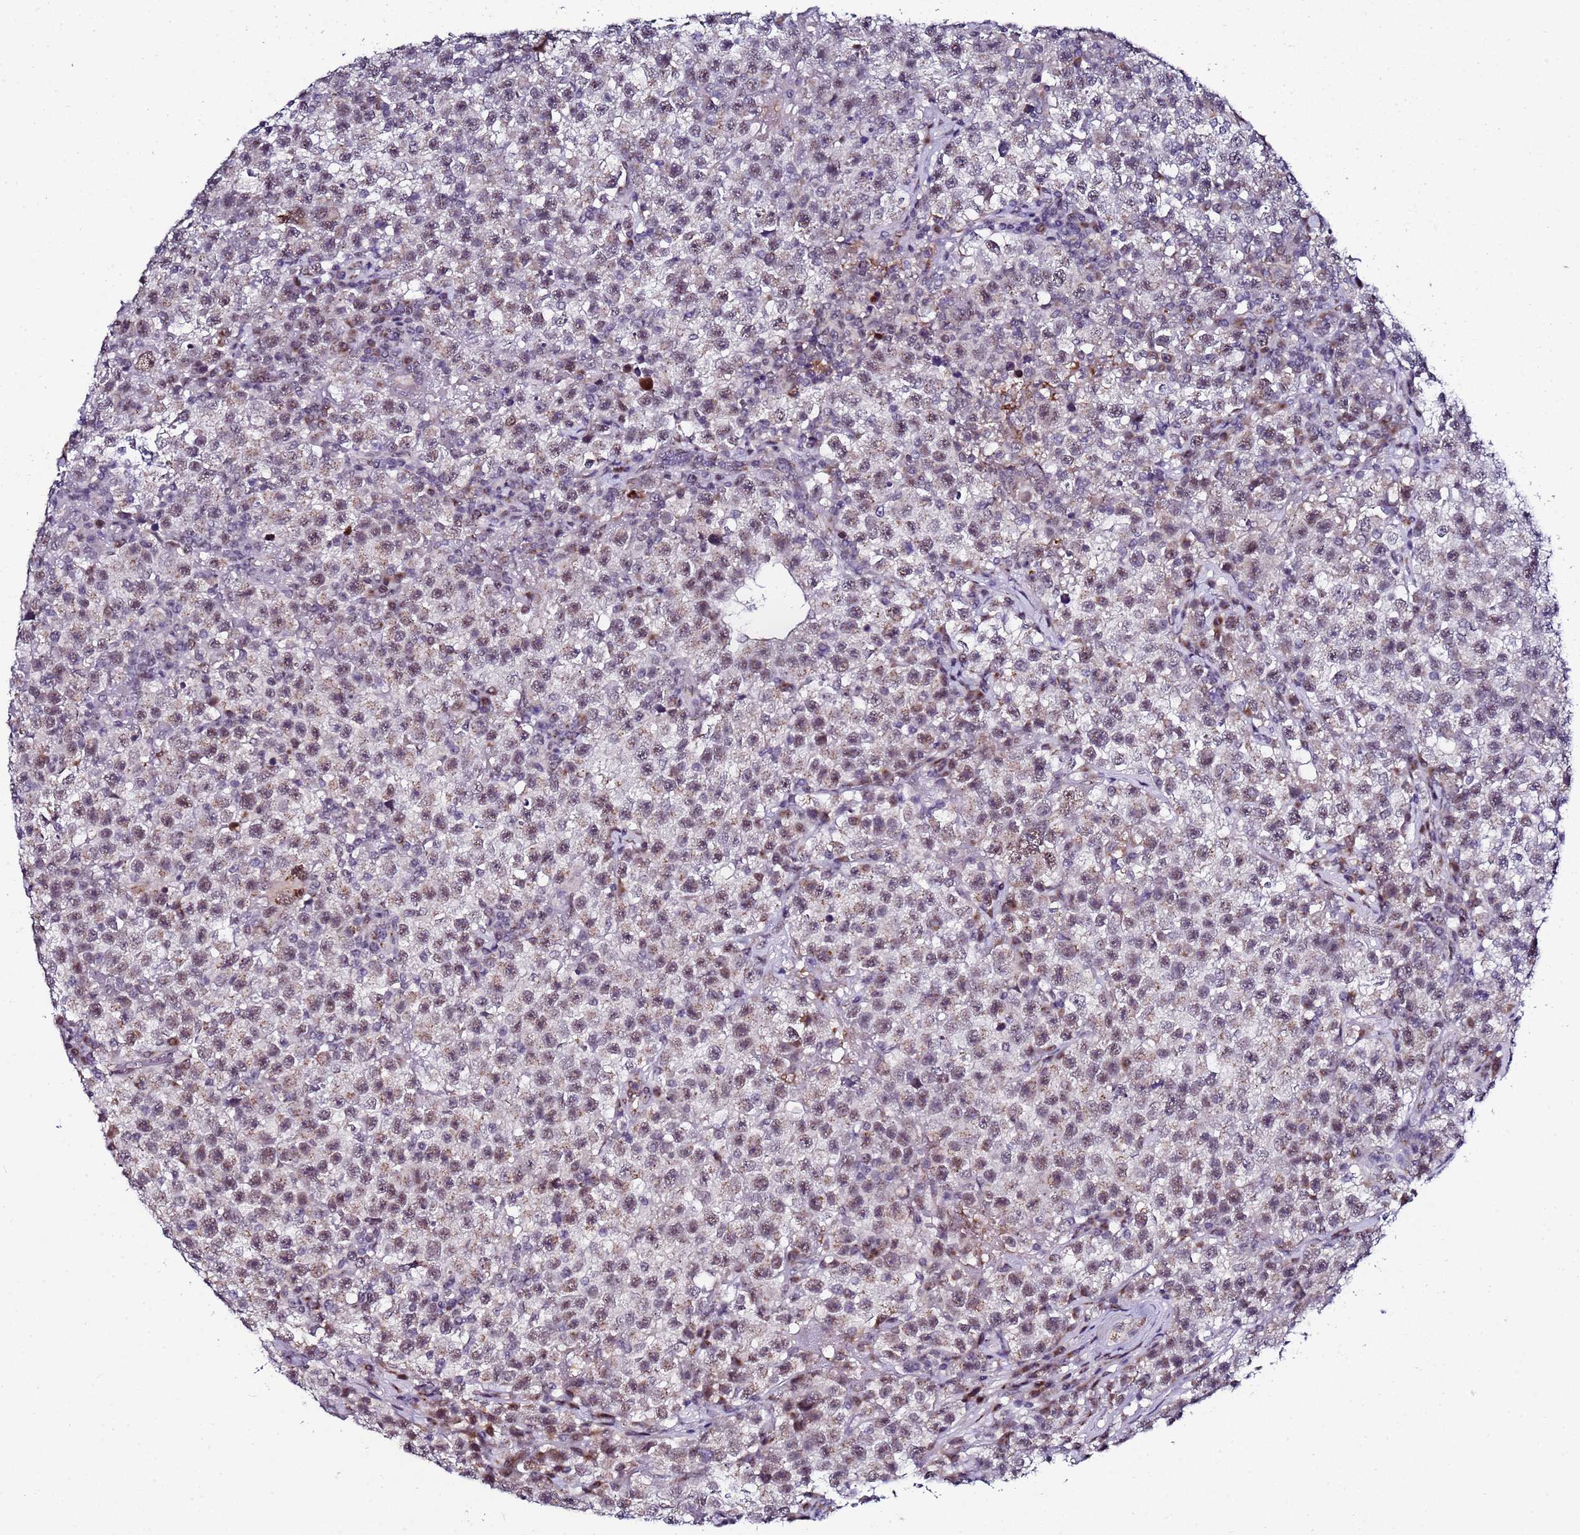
{"staining": {"intensity": "moderate", "quantity": "25%-75%", "location": "cytoplasmic/membranous,nuclear"}, "tissue": "testis cancer", "cell_type": "Tumor cells", "image_type": "cancer", "snomed": [{"axis": "morphology", "description": "Seminoma, NOS"}, {"axis": "topography", "description": "Testis"}], "caption": "About 25%-75% of tumor cells in human testis cancer (seminoma) reveal moderate cytoplasmic/membranous and nuclear protein expression as visualized by brown immunohistochemical staining.", "gene": "C19orf47", "patient": {"sex": "male", "age": 22}}